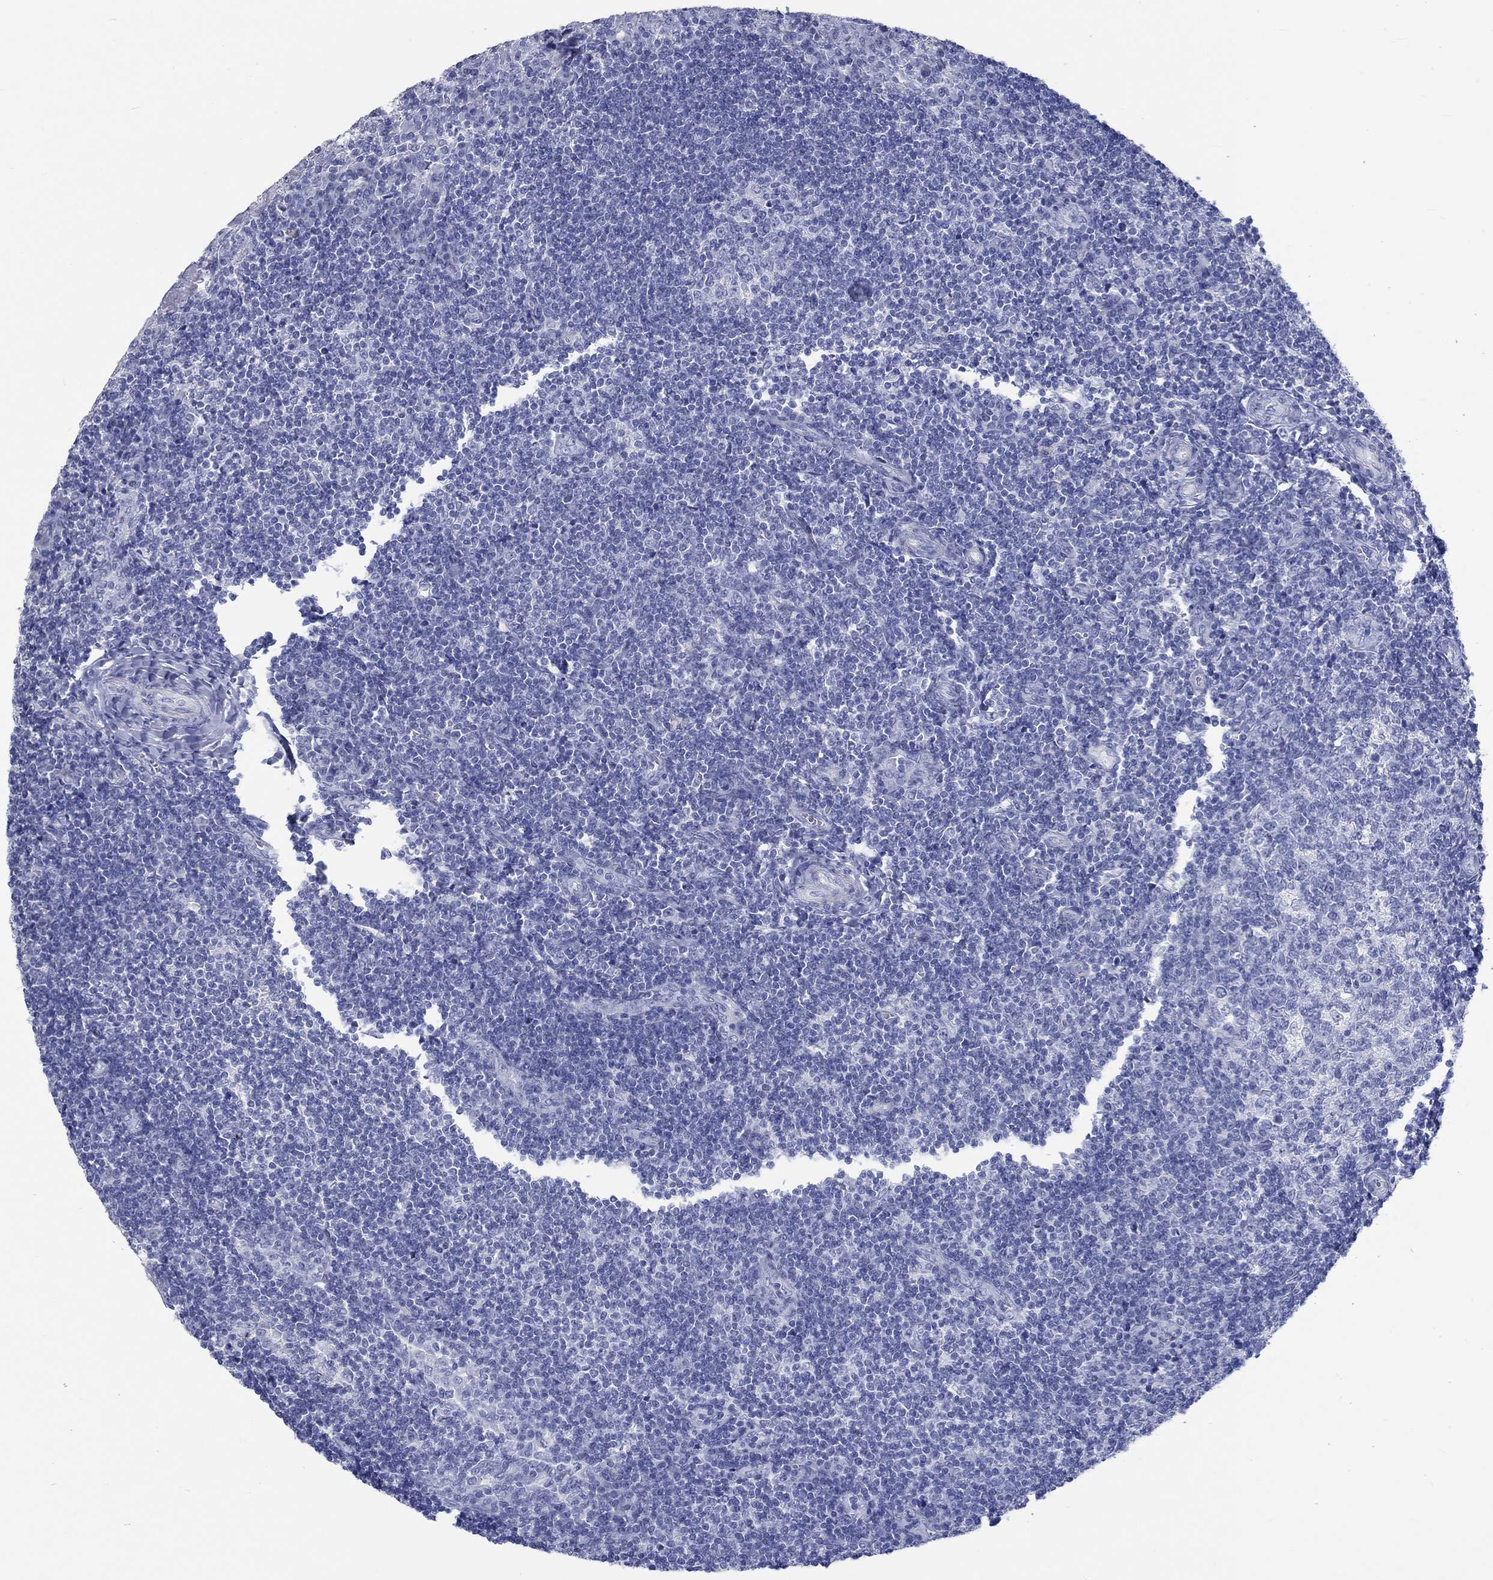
{"staining": {"intensity": "negative", "quantity": "none", "location": "none"}, "tissue": "tonsil", "cell_type": "Germinal center cells", "image_type": "normal", "snomed": [{"axis": "morphology", "description": "Normal tissue, NOS"}, {"axis": "topography", "description": "Tonsil"}], "caption": "The histopathology image displays no staining of germinal center cells in normal tonsil. The staining was performed using DAB to visualize the protein expression in brown, while the nuclei were stained in blue with hematoxylin (Magnification: 20x).", "gene": "C4orf47", "patient": {"sex": "female", "age": 13}}